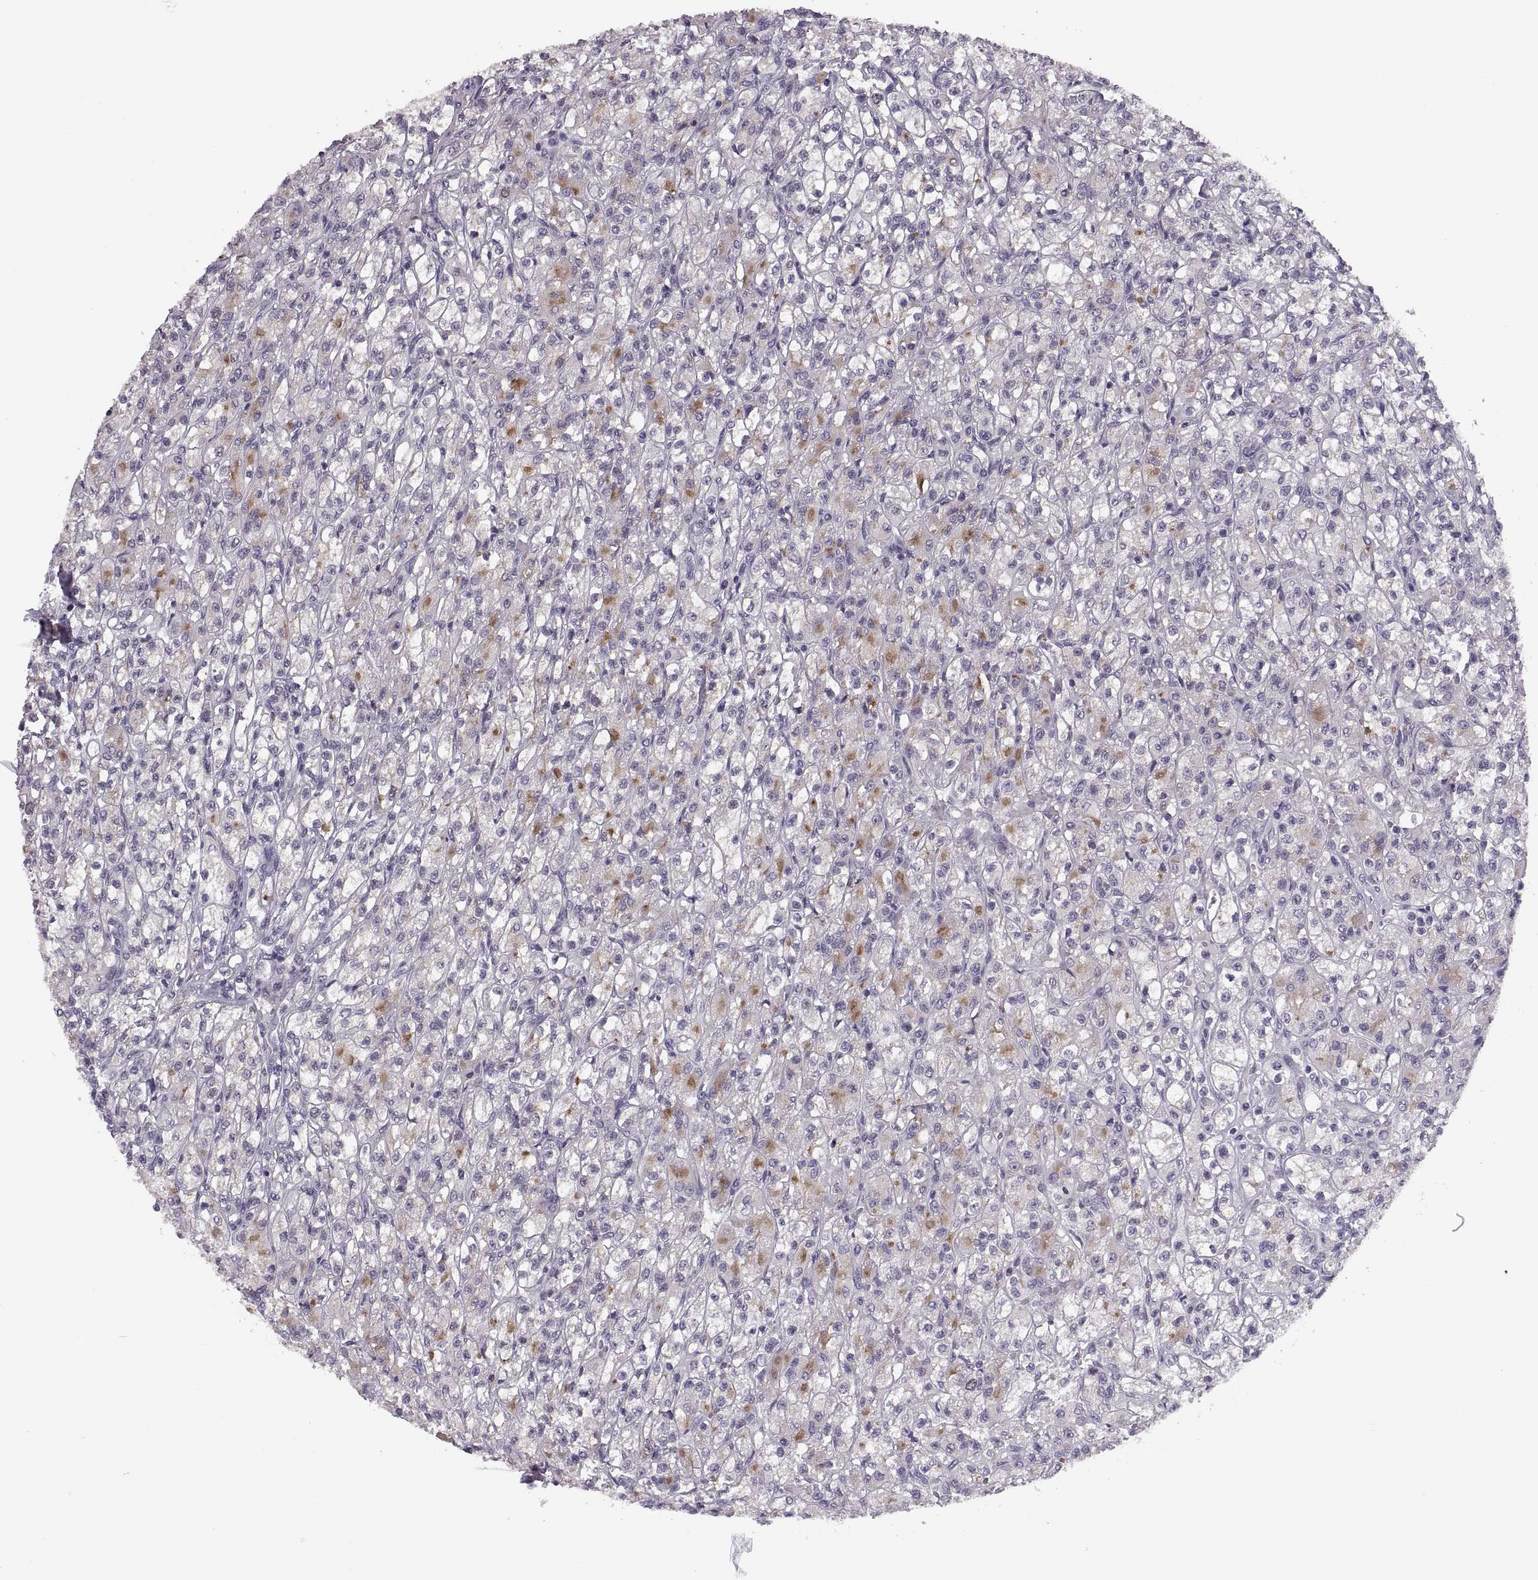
{"staining": {"intensity": "weak", "quantity": "<25%", "location": "cytoplasmic/membranous"}, "tissue": "renal cancer", "cell_type": "Tumor cells", "image_type": "cancer", "snomed": [{"axis": "morphology", "description": "Adenocarcinoma, NOS"}, {"axis": "topography", "description": "Kidney"}], "caption": "Immunohistochemistry (IHC) photomicrograph of neoplastic tissue: renal cancer (adenocarcinoma) stained with DAB demonstrates no significant protein expression in tumor cells.", "gene": "CACNA1F", "patient": {"sex": "female", "age": 70}}